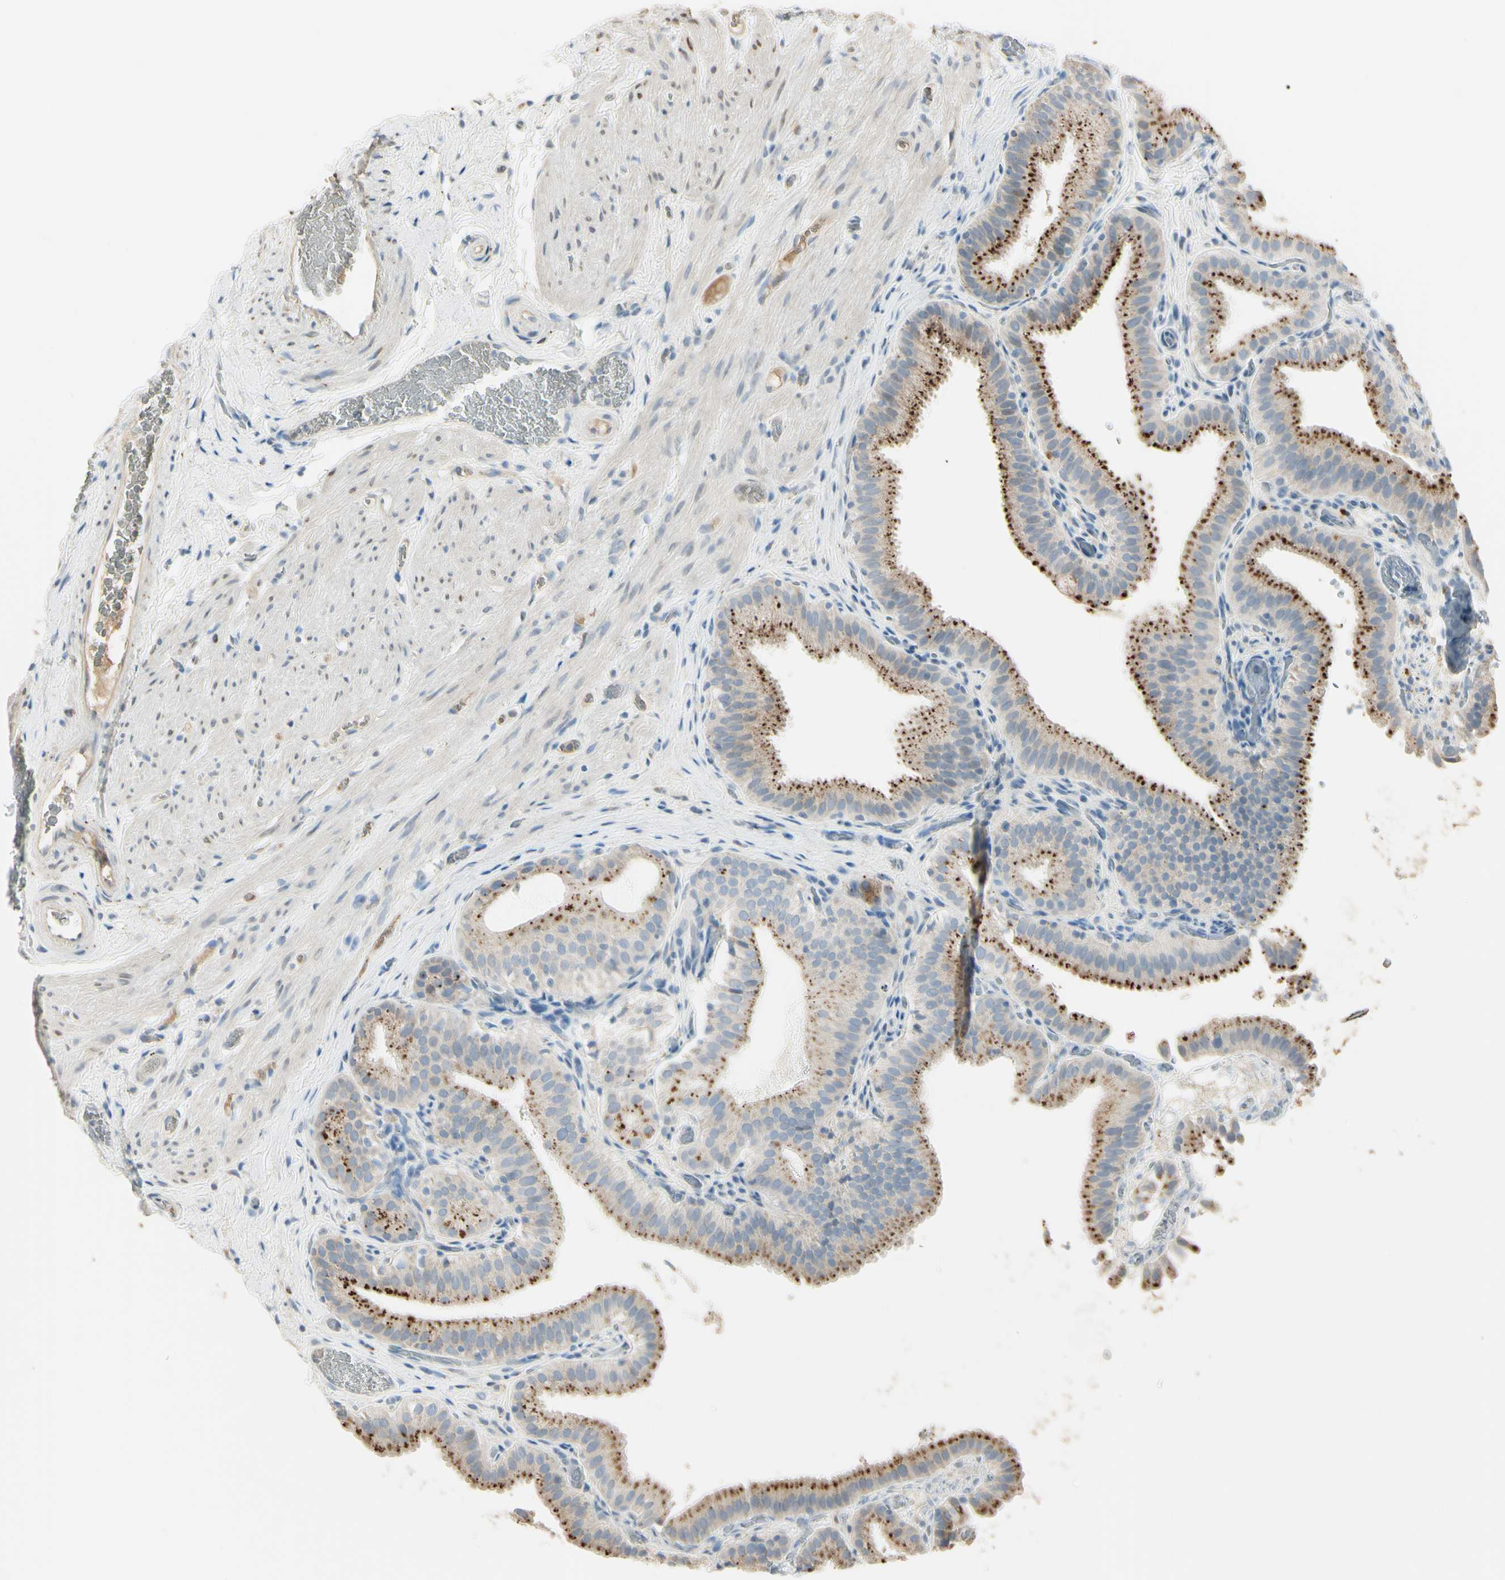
{"staining": {"intensity": "strong", "quantity": ">75%", "location": "cytoplasmic/membranous"}, "tissue": "gallbladder", "cell_type": "Glandular cells", "image_type": "normal", "snomed": [{"axis": "morphology", "description": "Normal tissue, NOS"}, {"axis": "topography", "description": "Gallbladder"}], "caption": "Immunohistochemistry of normal human gallbladder exhibits high levels of strong cytoplasmic/membranous positivity in about >75% of glandular cells. Using DAB (brown) and hematoxylin (blue) stains, captured at high magnification using brightfield microscopy.", "gene": "ANGPTL1", "patient": {"sex": "male", "age": 54}}